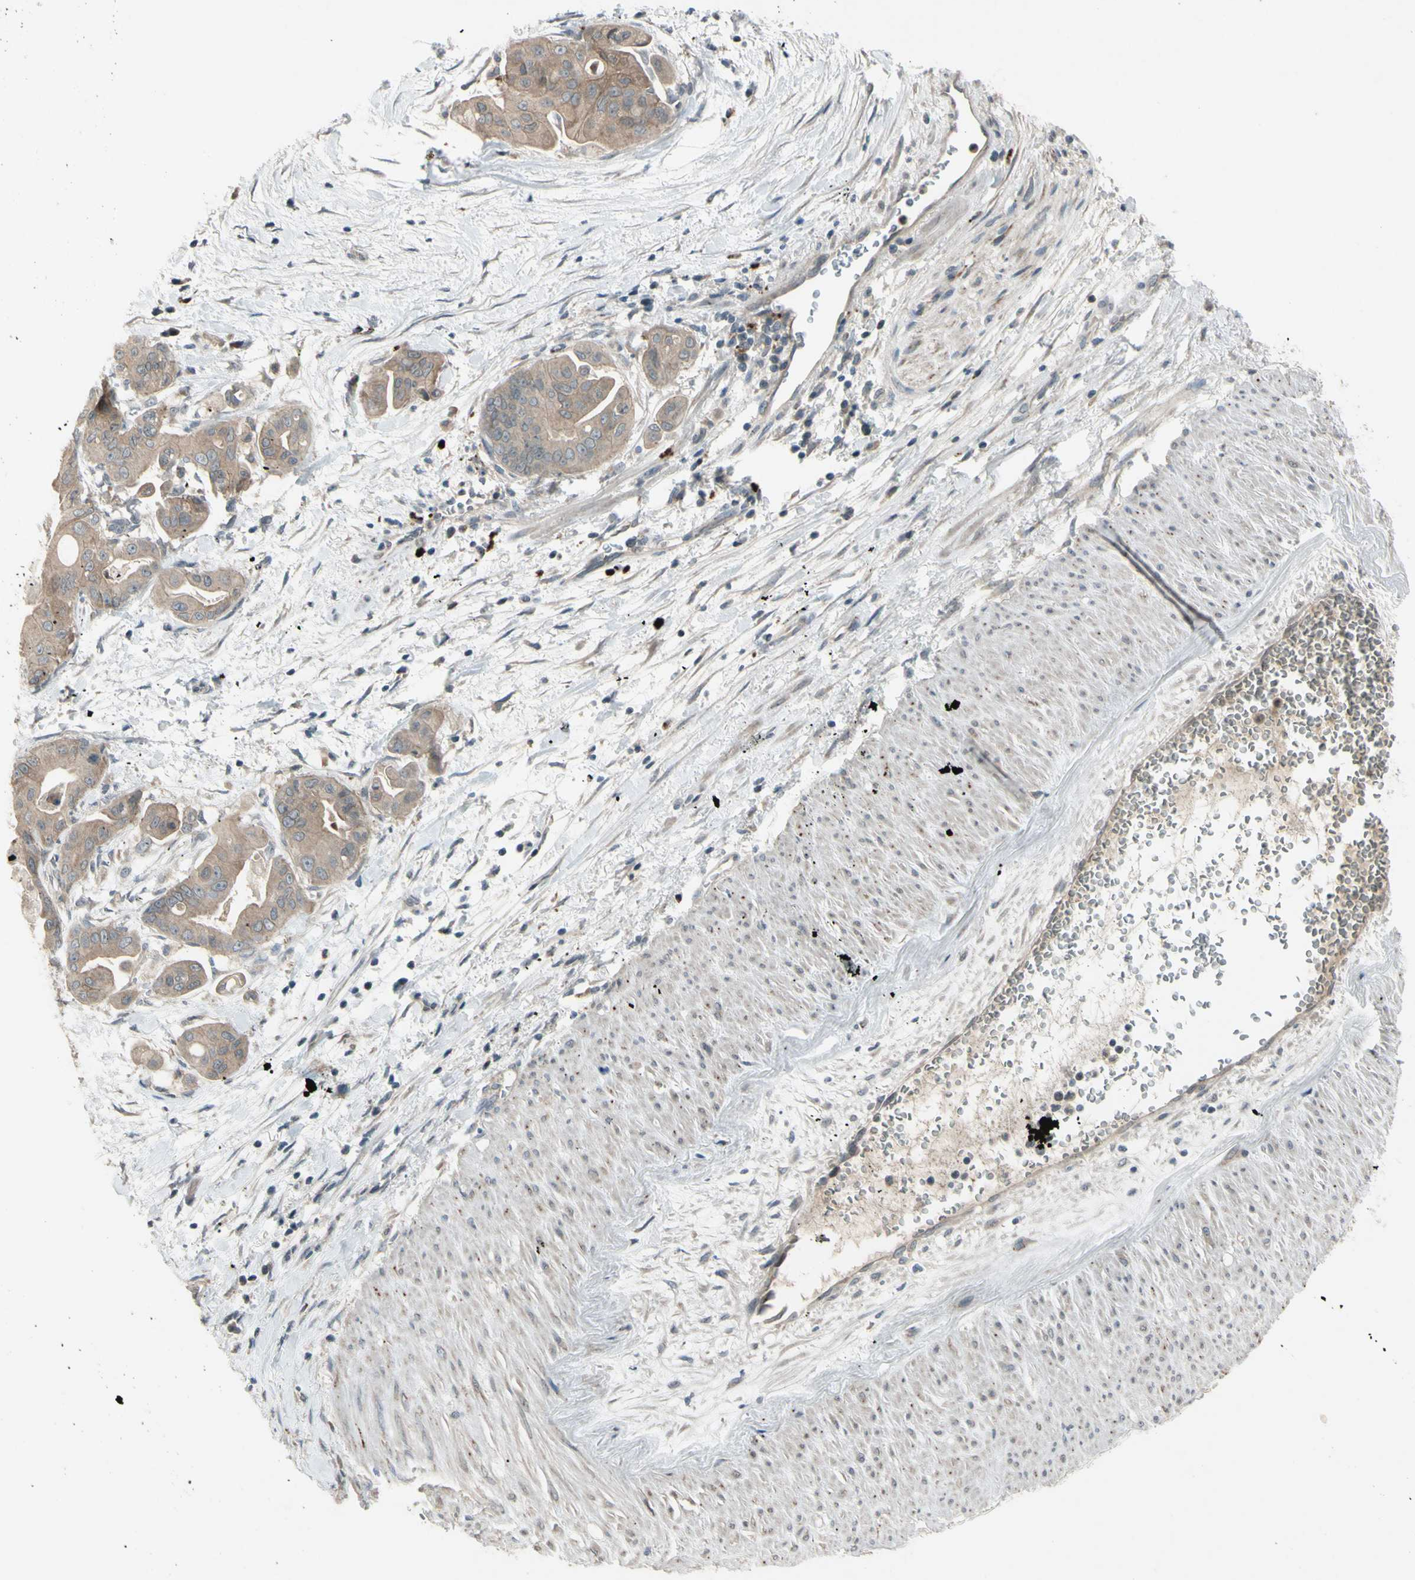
{"staining": {"intensity": "moderate", "quantity": ">75%", "location": "cytoplasmic/membranous"}, "tissue": "pancreatic cancer", "cell_type": "Tumor cells", "image_type": "cancer", "snomed": [{"axis": "morphology", "description": "Adenocarcinoma, NOS"}, {"axis": "topography", "description": "Pancreas"}], "caption": "About >75% of tumor cells in human pancreatic cancer (adenocarcinoma) demonstrate moderate cytoplasmic/membranous protein positivity as visualized by brown immunohistochemical staining.", "gene": "AFP", "patient": {"sex": "female", "age": 75}}